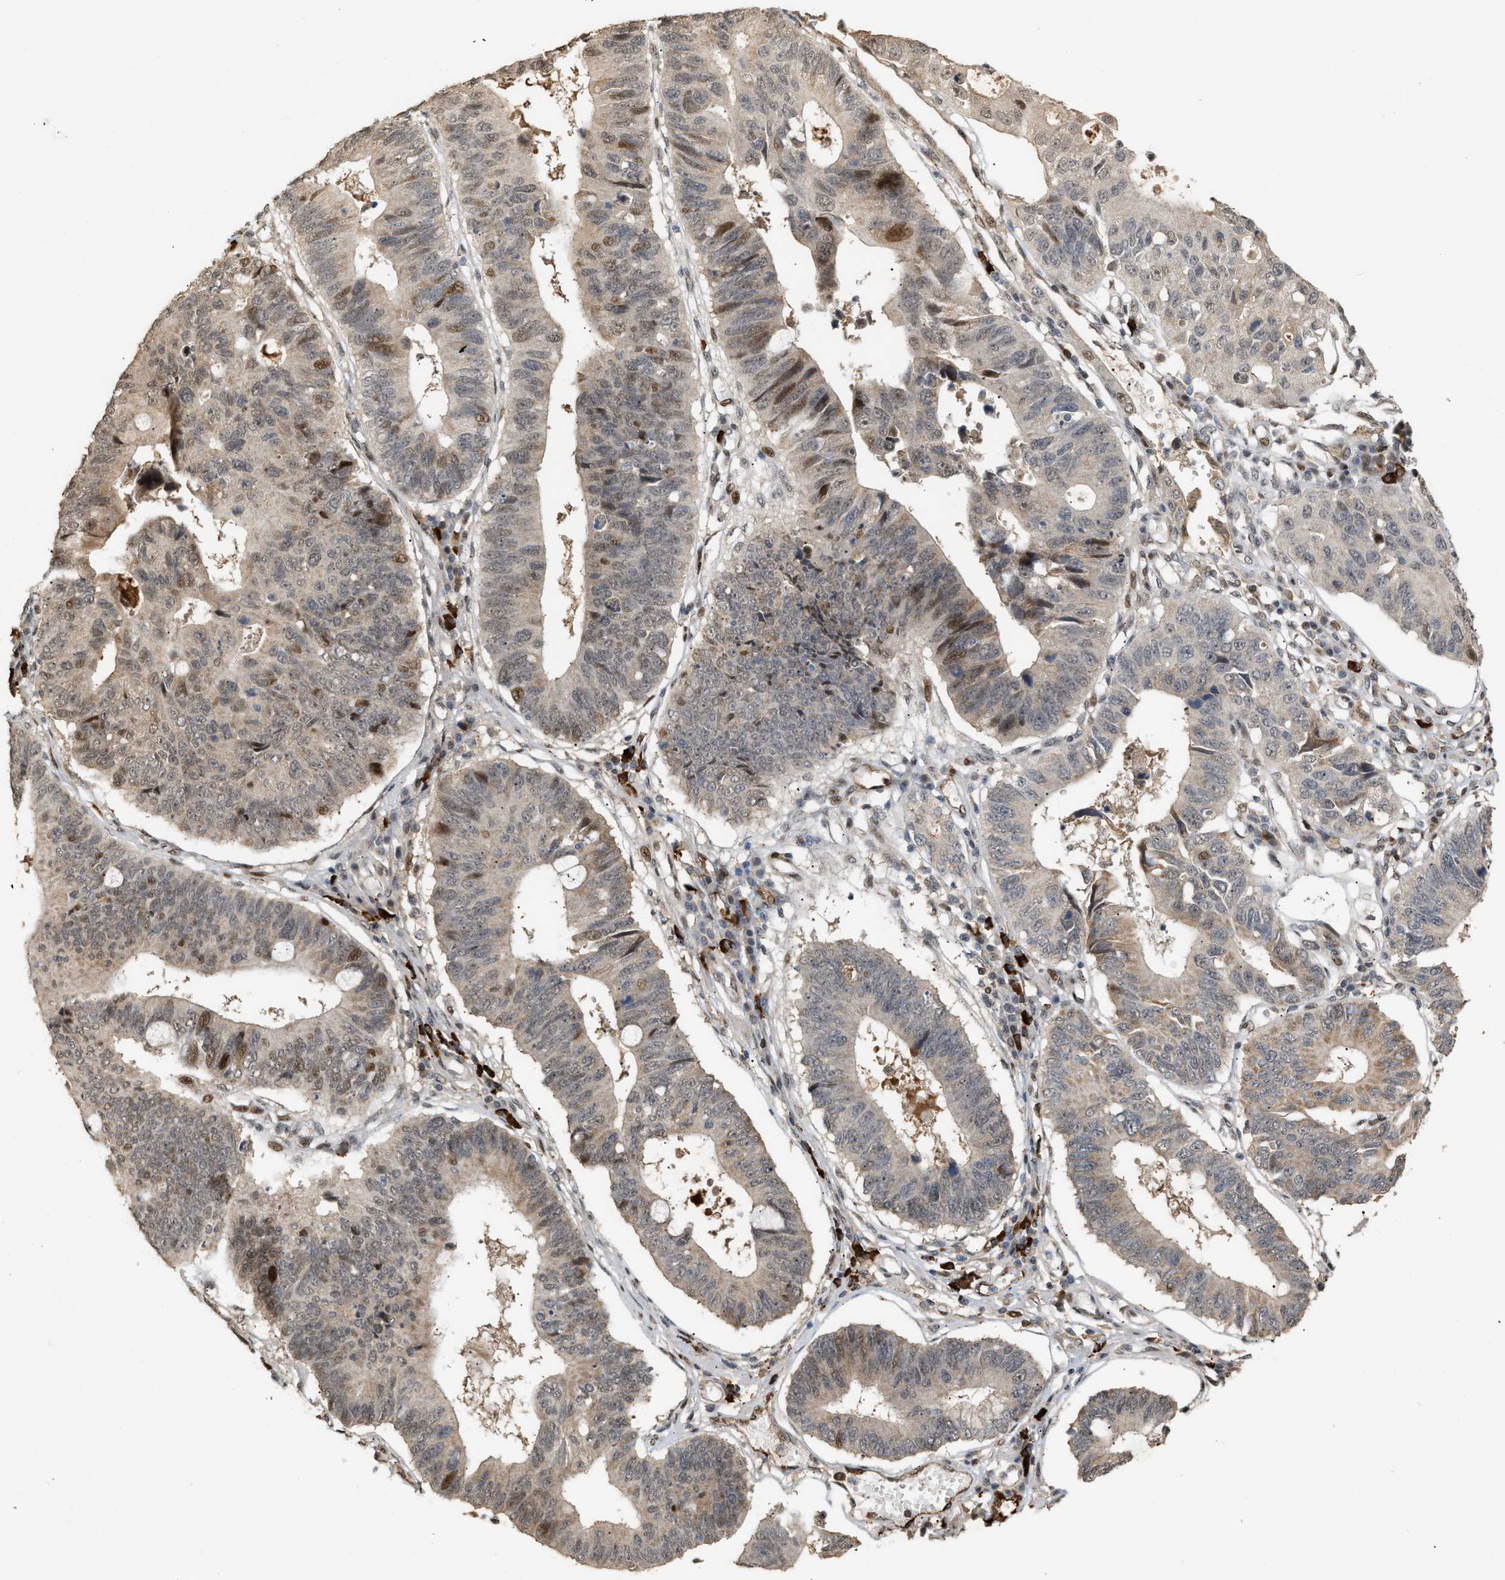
{"staining": {"intensity": "moderate", "quantity": "<25%", "location": "nuclear"}, "tissue": "stomach cancer", "cell_type": "Tumor cells", "image_type": "cancer", "snomed": [{"axis": "morphology", "description": "Adenocarcinoma, NOS"}, {"axis": "topography", "description": "Stomach"}], "caption": "DAB immunohistochemical staining of stomach cancer (adenocarcinoma) displays moderate nuclear protein positivity in about <25% of tumor cells.", "gene": "ZFAND5", "patient": {"sex": "male", "age": 59}}